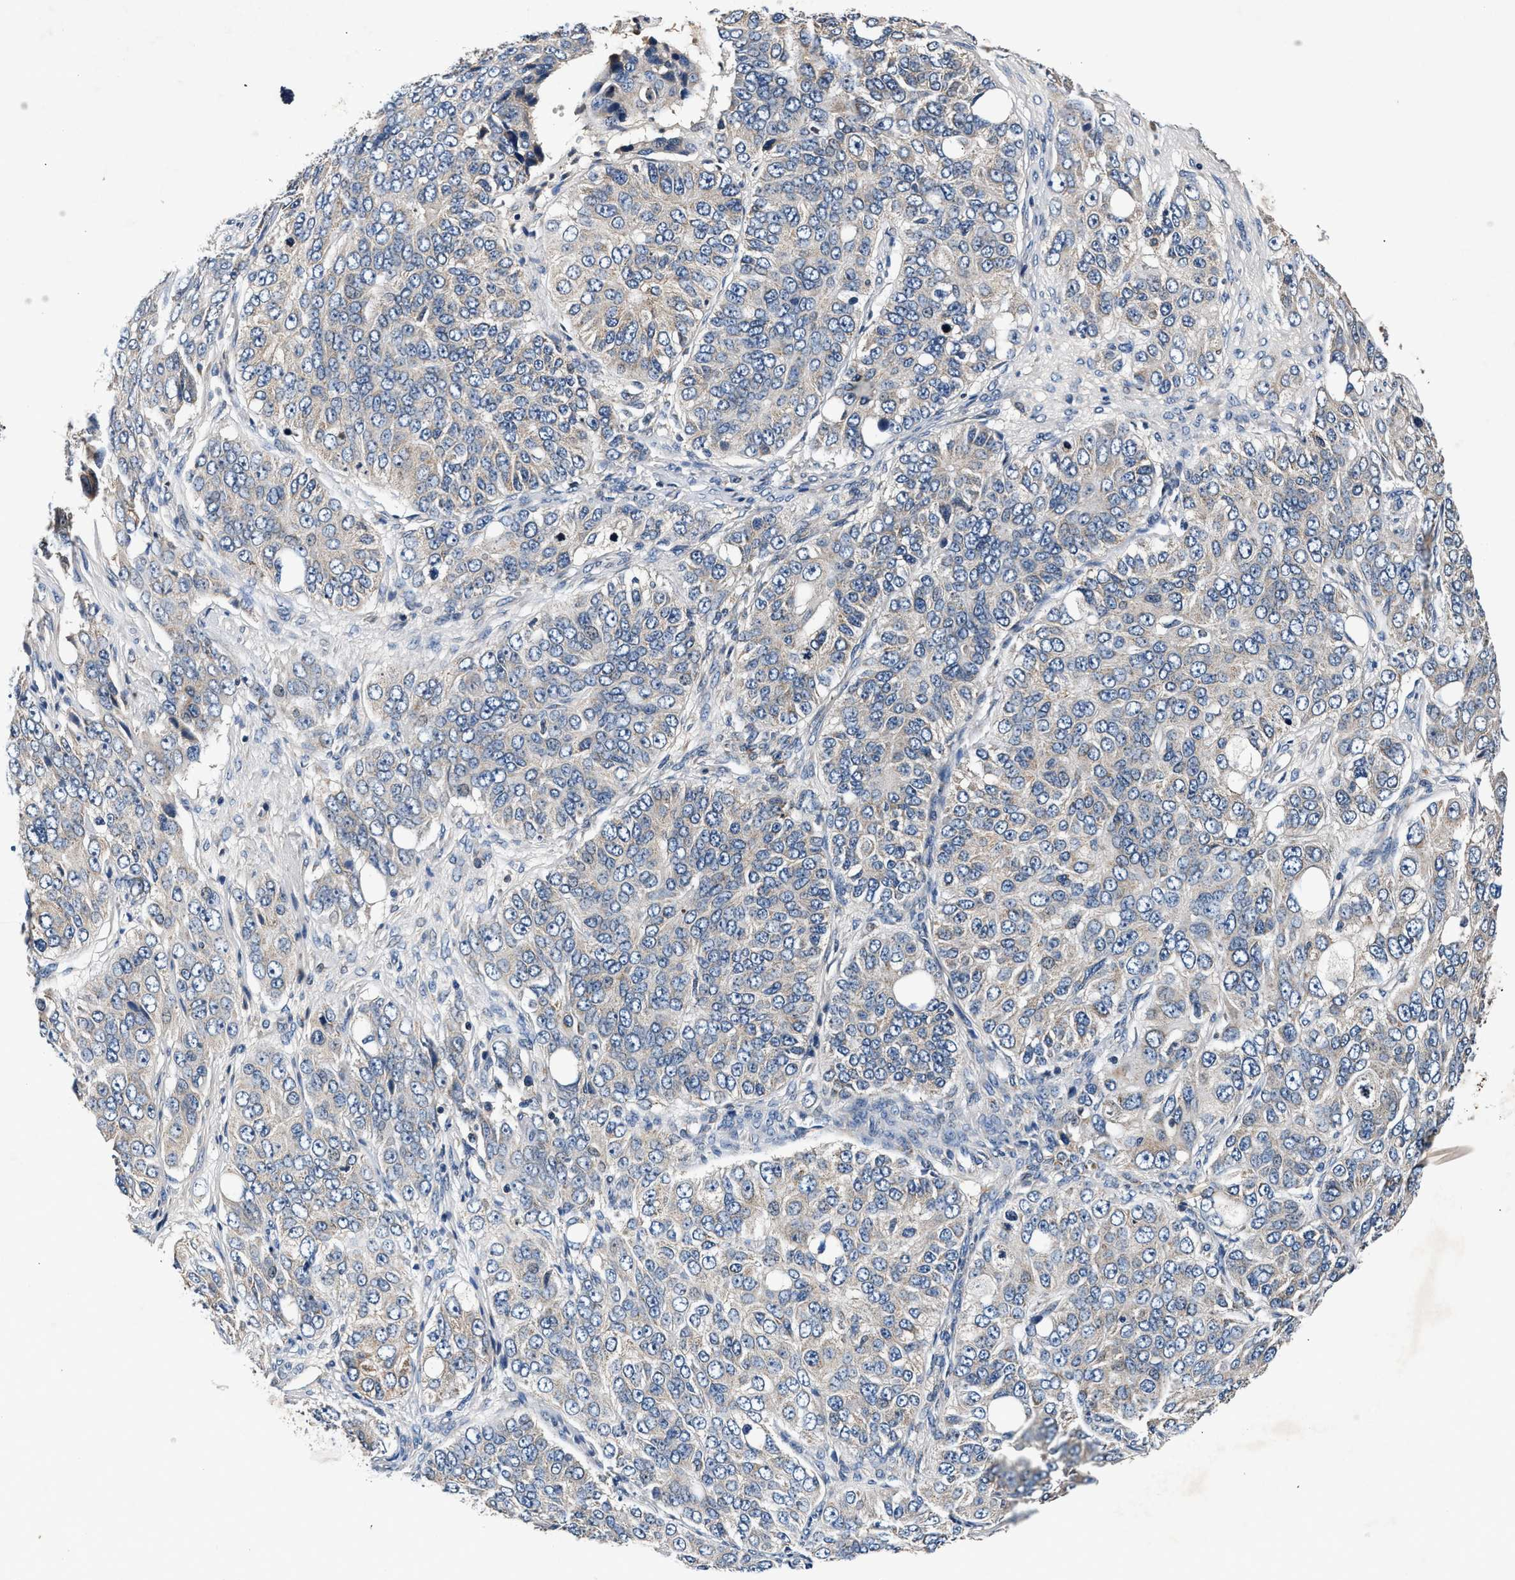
{"staining": {"intensity": "negative", "quantity": "none", "location": "none"}, "tissue": "ovarian cancer", "cell_type": "Tumor cells", "image_type": "cancer", "snomed": [{"axis": "morphology", "description": "Carcinoma, endometroid"}, {"axis": "topography", "description": "Ovary"}], "caption": "DAB (3,3'-diaminobenzidine) immunohistochemical staining of ovarian cancer (endometroid carcinoma) shows no significant staining in tumor cells.", "gene": "IMMT", "patient": {"sex": "female", "age": 51}}